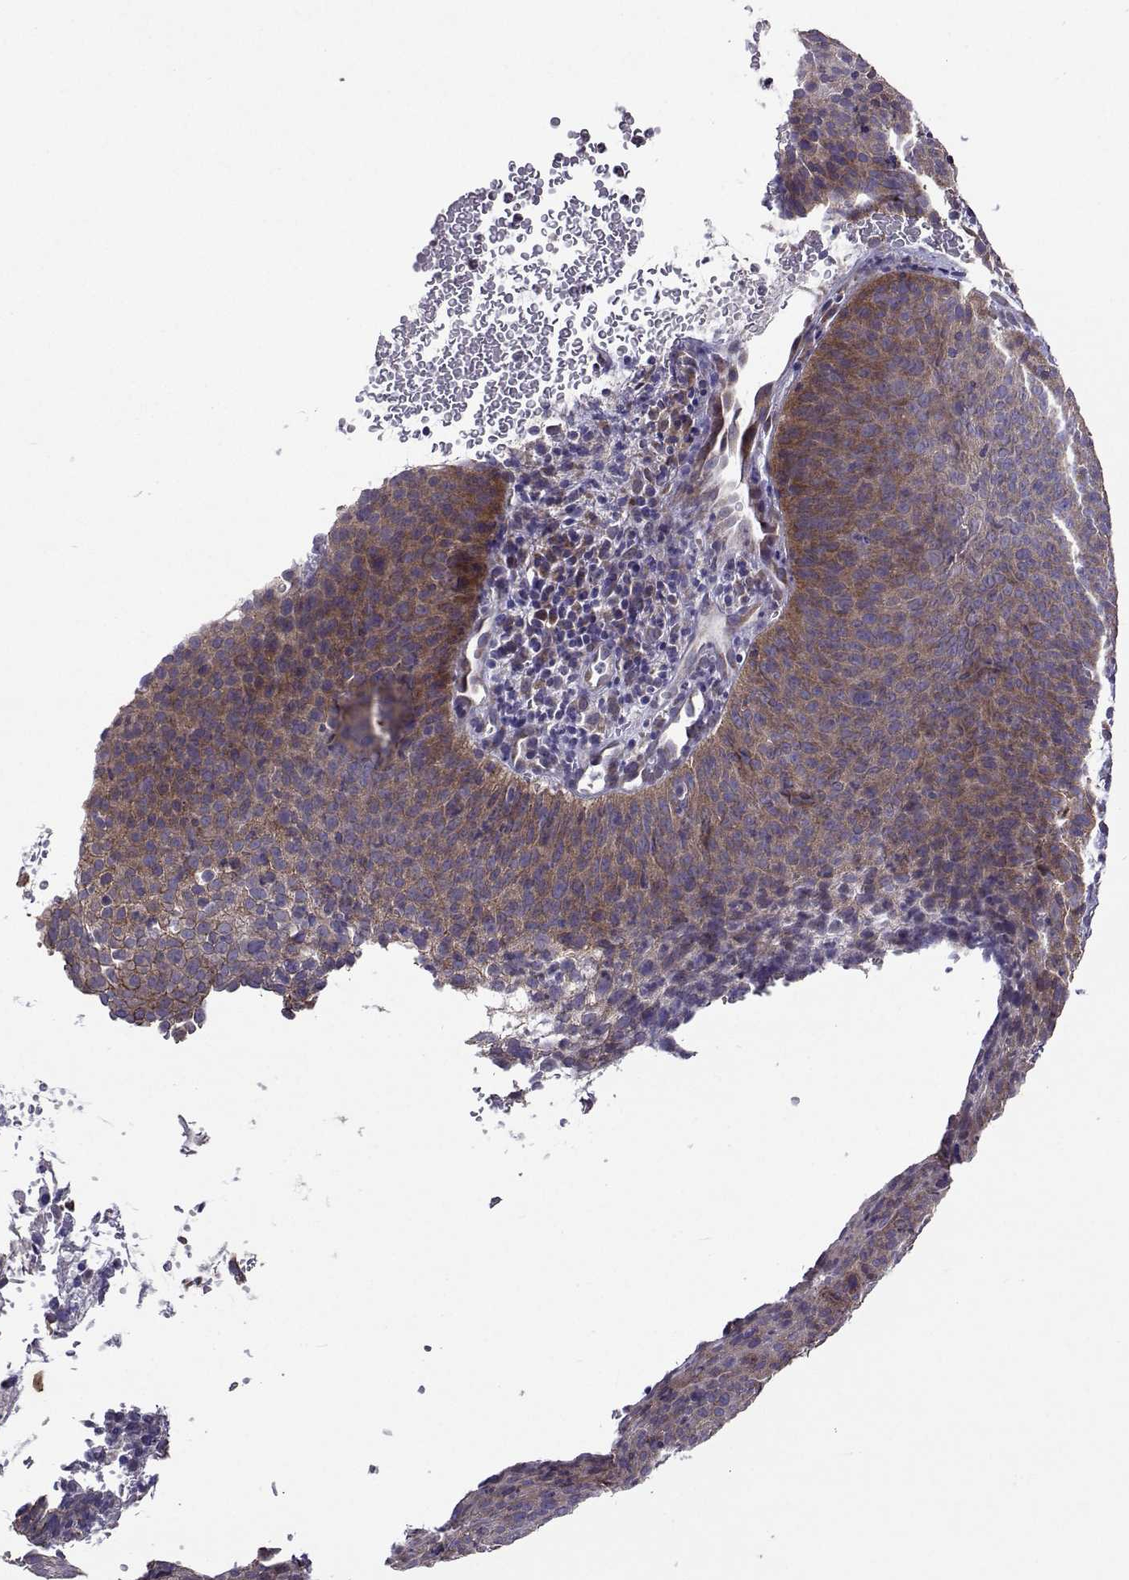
{"staining": {"intensity": "weak", "quantity": "25%-75%", "location": "cytoplasmic/membranous"}, "tissue": "cervical cancer", "cell_type": "Tumor cells", "image_type": "cancer", "snomed": [{"axis": "morphology", "description": "Squamous cell carcinoma, NOS"}, {"axis": "topography", "description": "Cervix"}], "caption": "High-magnification brightfield microscopy of squamous cell carcinoma (cervical) stained with DAB (3,3'-diaminobenzidine) (brown) and counterstained with hematoxylin (blue). tumor cells exhibit weak cytoplasmic/membranous positivity is identified in about25%-75% of cells.", "gene": "TARBP2", "patient": {"sex": "female", "age": 35}}